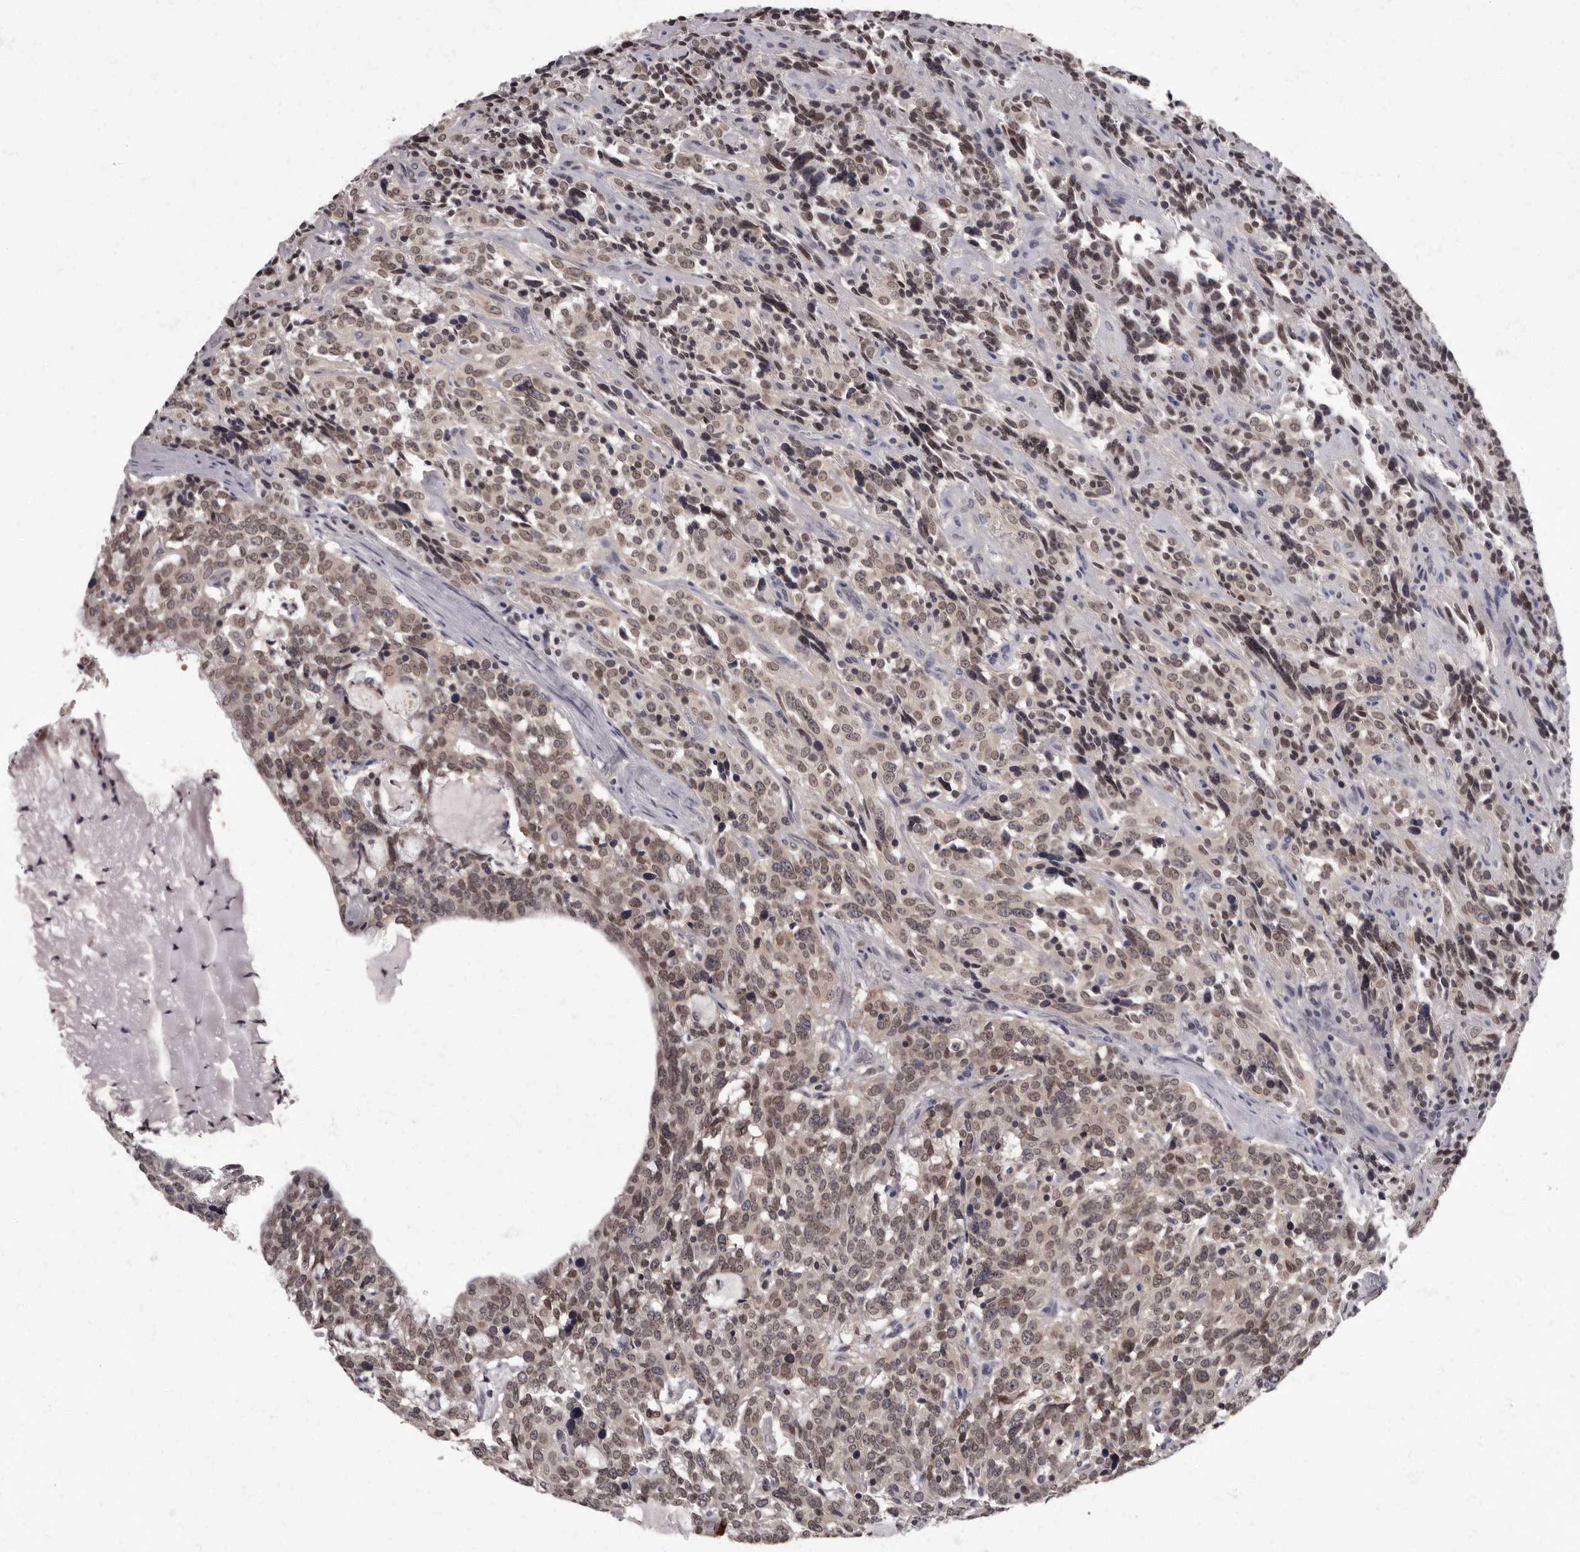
{"staining": {"intensity": "weak", "quantity": ">75%", "location": "nuclear"}, "tissue": "carcinoid", "cell_type": "Tumor cells", "image_type": "cancer", "snomed": [{"axis": "morphology", "description": "Carcinoid, malignant, NOS"}, {"axis": "topography", "description": "Lung"}], "caption": "The histopathology image reveals staining of carcinoid, revealing weak nuclear protein staining (brown color) within tumor cells. (DAB (3,3'-diaminobenzidine) IHC with brightfield microscopy, high magnification).", "gene": "C1orf50", "patient": {"sex": "female", "age": 46}}